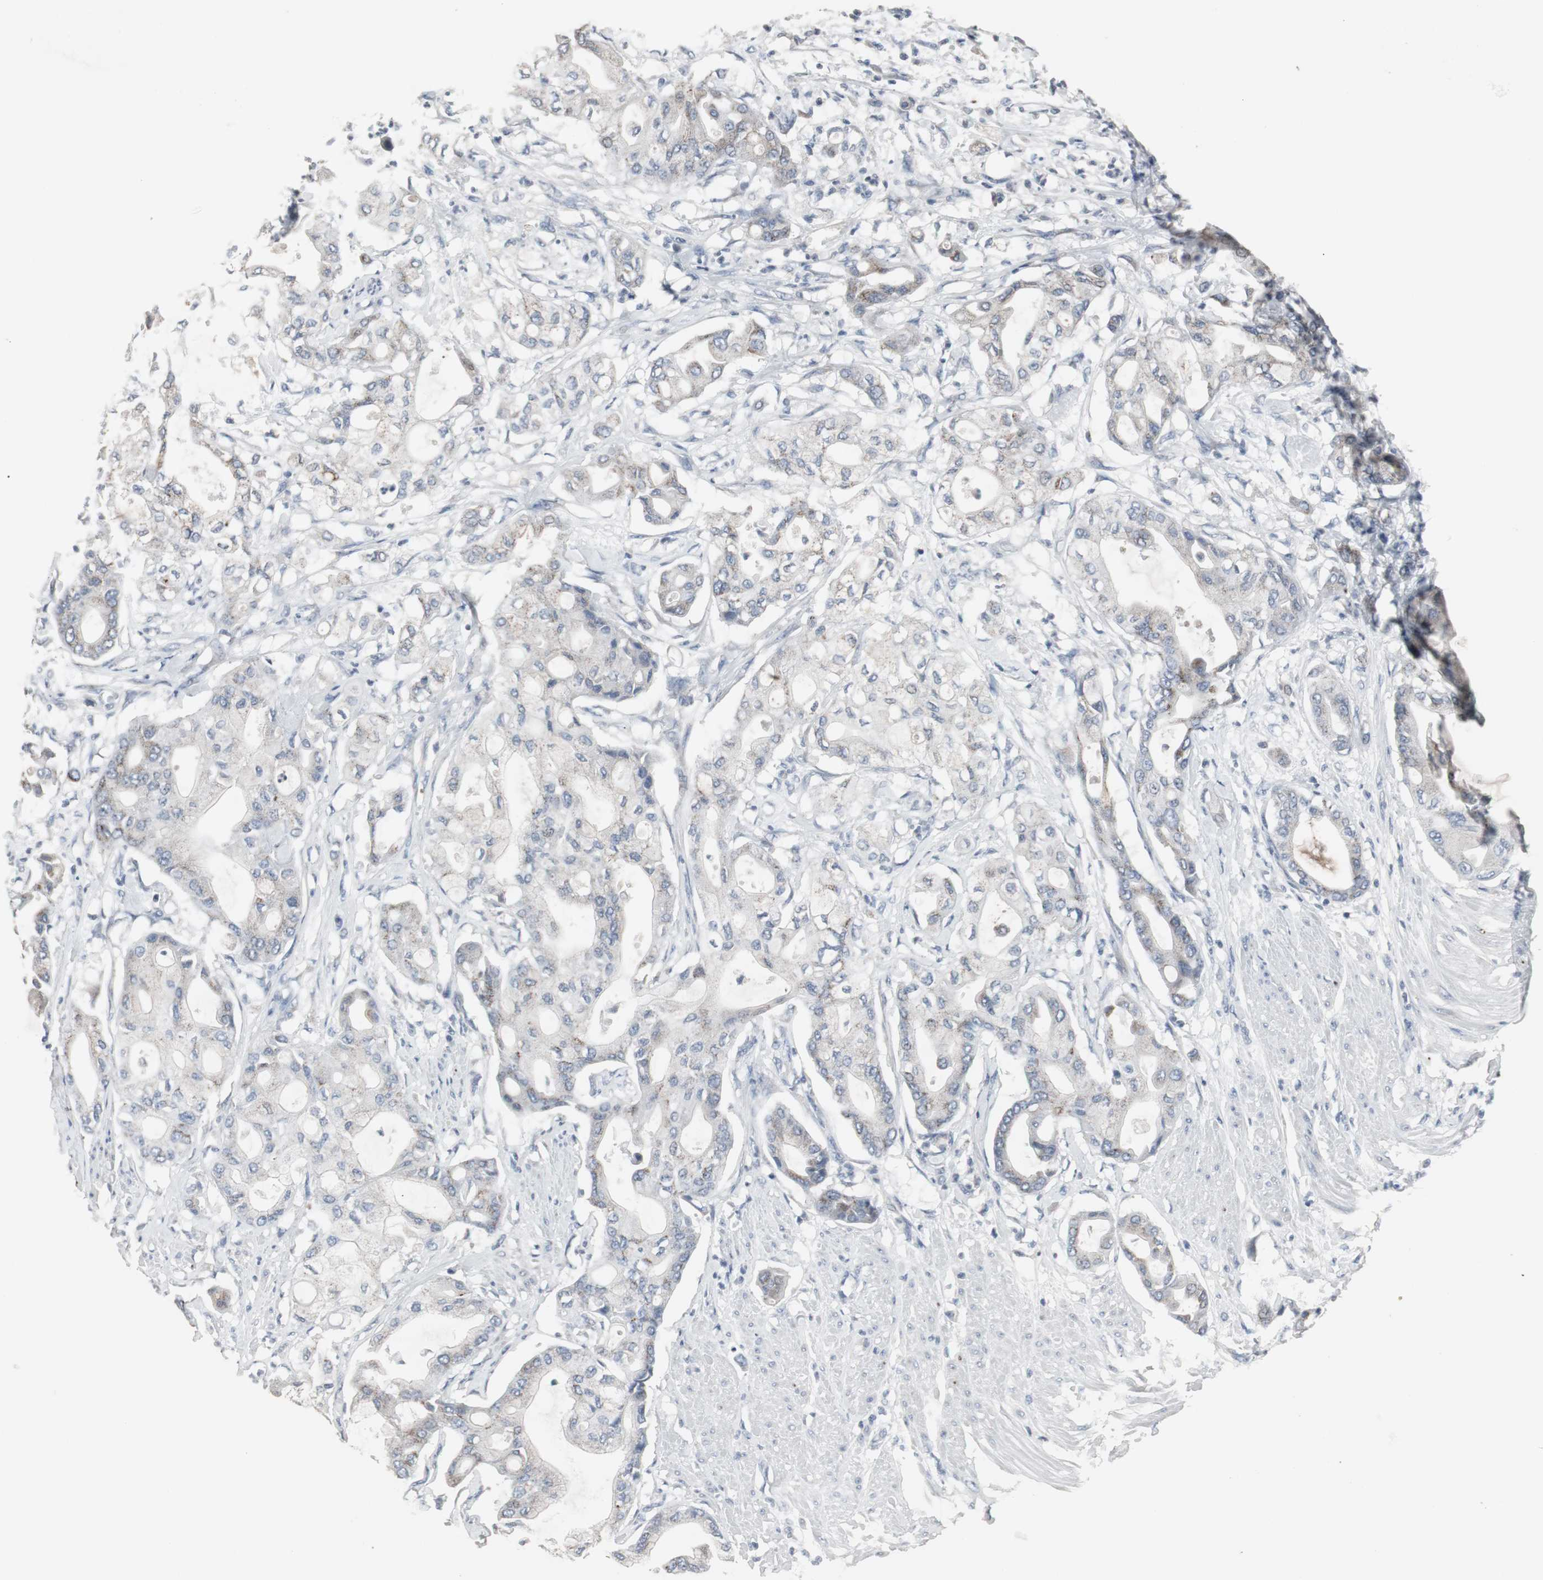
{"staining": {"intensity": "weak", "quantity": "25%-75%", "location": "cytoplasmic/membranous"}, "tissue": "pancreatic cancer", "cell_type": "Tumor cells", "image_type": "cancer", "snomed": [{"axis": "morphology", "description": "Adenocarcinoma, NOS"}, {"axis": "morphology", "description": "Adenocarcinoma, metastatic, NOS"}, {"axis": "topography", "description": "Lymph node"}, {"axis": "topography", "description": "Pancreas"}, {"axis": "topography", "description": "Duodenum"}], "caption": "Adenocarcinoma (pancreatic) stained with immunohistochemistry (IHC) reveals weak cytoplasmic/membranous positivity in about 25%-75% of tumor cells. Using DAB (3,3'-diaminobenzidine) (brown) and hematoxylin (blue) stains, captured at high magnification using brightfield microscopy.", "gene": "ACAA1", "patient": {"sex": "female", "age": 64}}